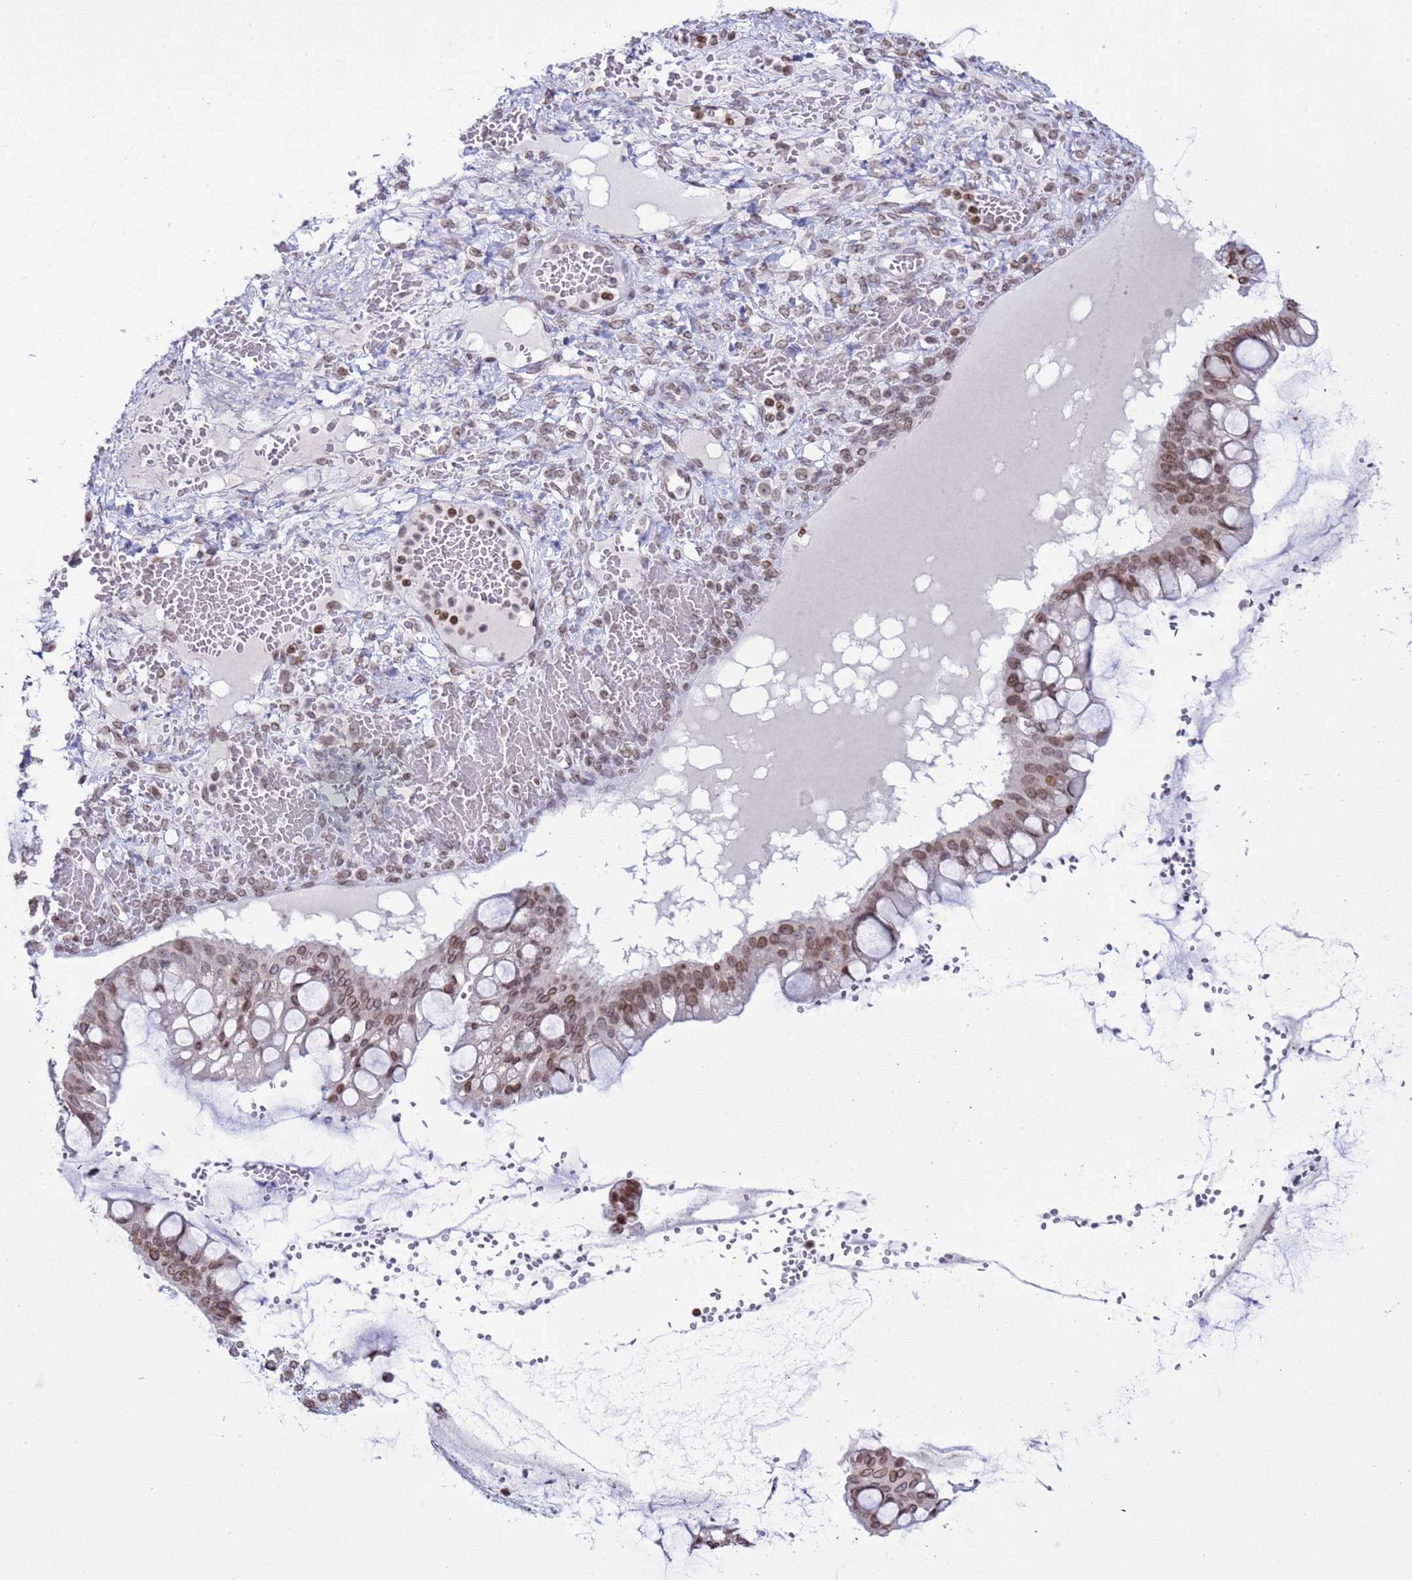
{"staining": {"intensity": "moderate", "quantity": ">75%", "location": "cytoplasmic/membranous,nuclear"}, "tissue": "ovarian cancer", "cell_type": "Tumor cells", "image_type": "cancer", "snomed": [{"axis": "morphology", "description": "Cystadenocarcinoma, mucinous, NOS"}, {"axis": "topography", "description": "Ovary"}], "caption": "A brown stain highlights moderate cytoplasmic/membranous and nuclear expression of a protein in human ovarian cancer (mucinous cystadenocarcinoma) tumor cells.", "gene": "DHX37", "patient": {"sex": "female", "age": 73}}